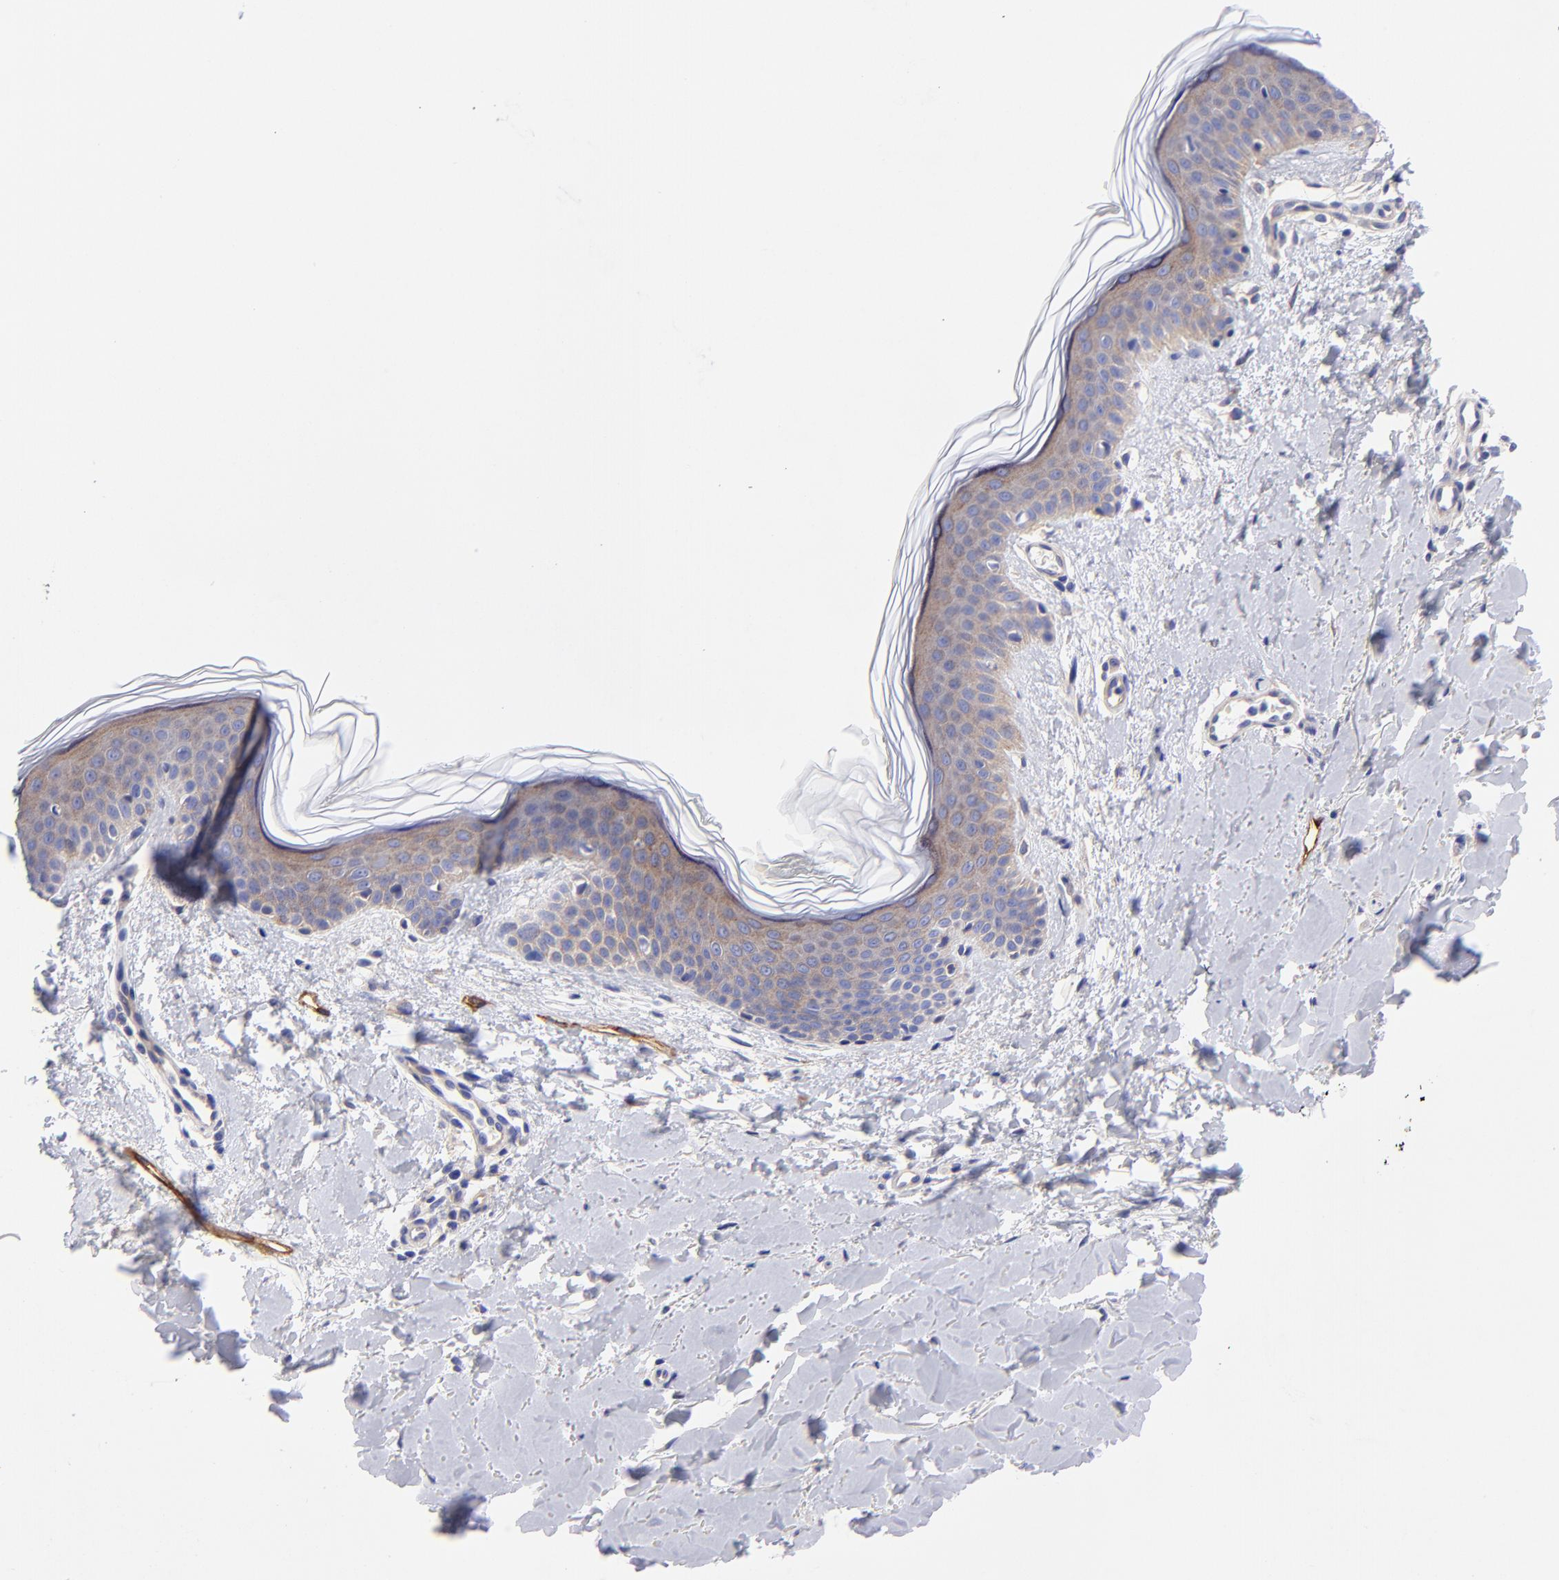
{"staining": {"intensity": "weak", "quantity": "<25%", "location": "cytoplasmic/membranous"}, "tissue": "skin", "cell_type": "Fibroblasts", "image_type": "normal", "snomed": [{"axis": "morphology", "description": "Normal tissue, NOS"}, {"axis": "topography", "description": "Skin"}], "caption": "A high-resolution photomicrograph shows immunohistochemistry staining of benign skin, which reveals no significant expression in fibroblasts. (Brightfield microscopy of DAB IHC at high magnification).", "gene": "PPFIBP1", "patient": {"sex": "female", "age": 56}}